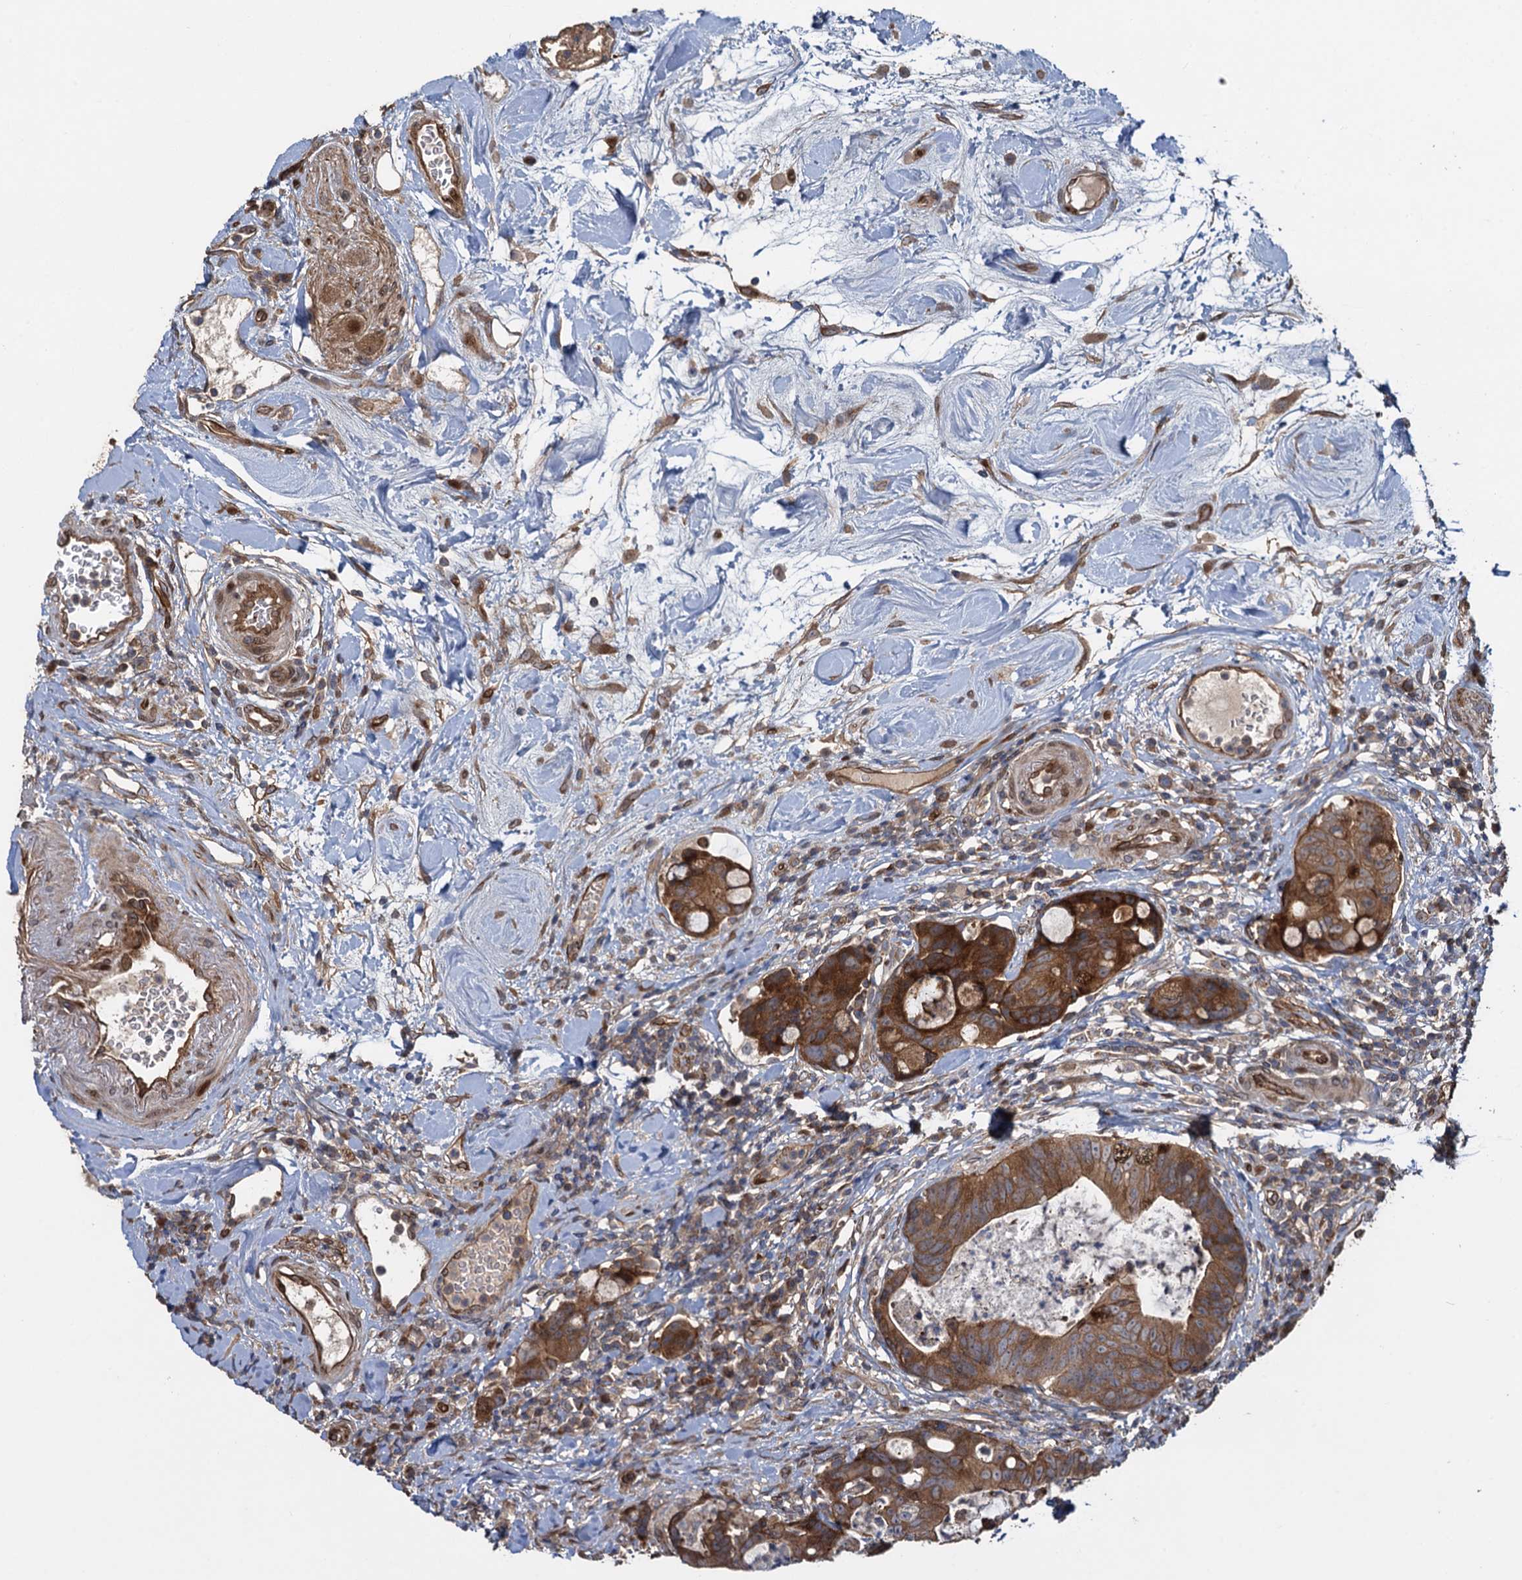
{"staining": {"intensity": "strong", "quantity": ">75%", "location": "cytoplasmic/membranous"}, "tissue": "colorectal cancer", "cell_type": "Tumor cells", "image_type": "cancer", "snomed": [{"axis": "morphology", "description": "Adenocarcinoma, NOS"}, {"axis": "topography", "description": "Colon"}], "caption": "Protein staining of colorectal cancer (adenocarcinoma) tissue demonstrates strong cytoplasmic/membranous staining in about >75% of tumor cells. The protein of interest is shown in brown color, while the nuclei are stained blue.", "gene": "RHOBTB1", "patient": {"sex": "female", "age": 82}}